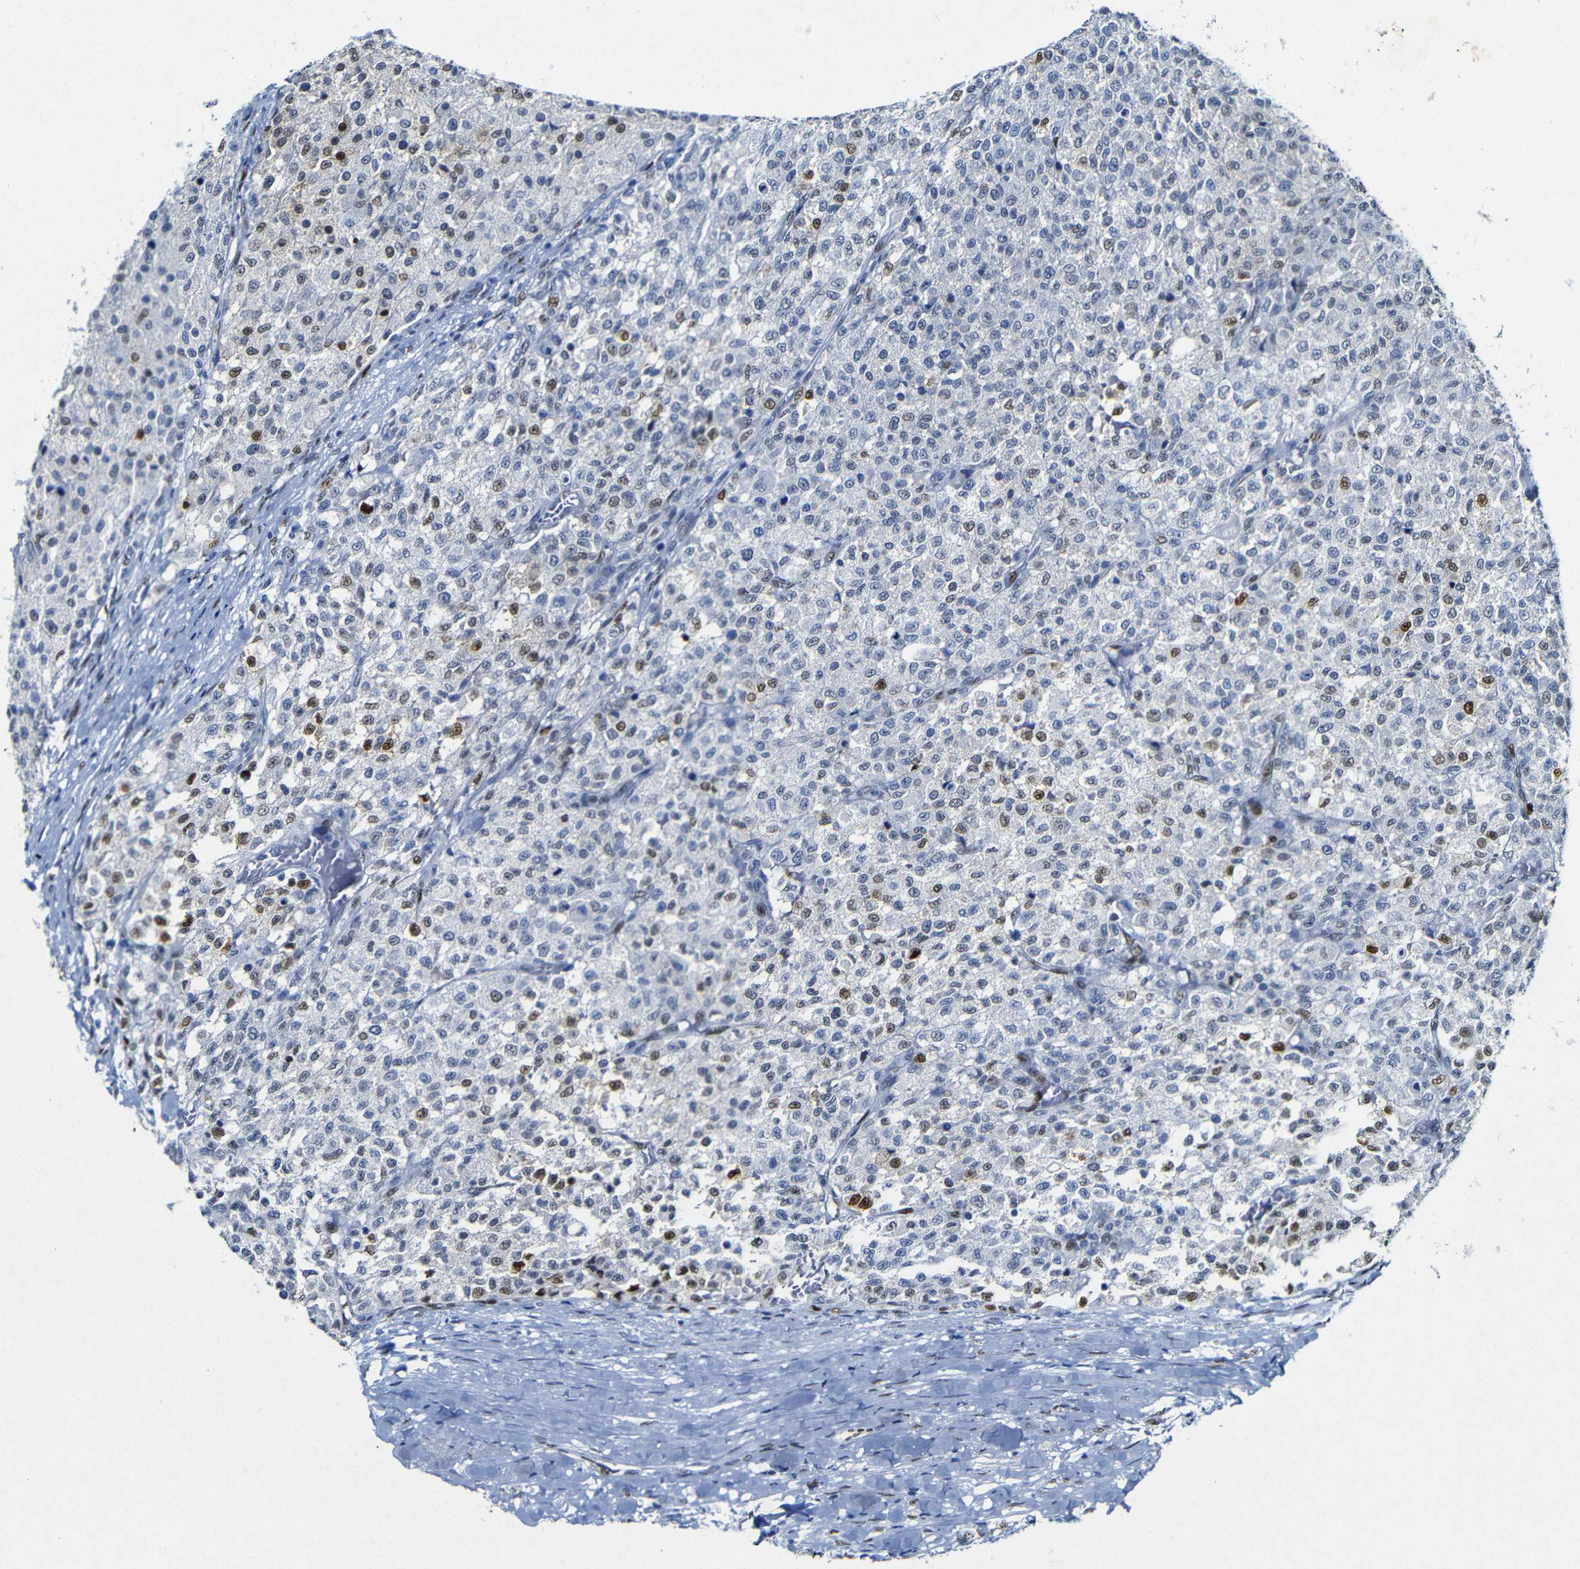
{"staining": {"intensity": "moderate", "quantity": "25%-75%", "location": "nuclear"}, "tissue": "testis cancer", "cell_type": "Tumor cells", "image_type": "cancer", "snomed": [{"axis": "morphology", "description": "Seminoma, NOS"}, {"axis": "topography", "description": "Testis"}], "caption": "A medium amount of moderate nuclear staining is present in about 25%-75% of tumor cells in testis seminoma tissue.", "gene": "FOSL2", "patient": {"sex": "male", "age": 59}}